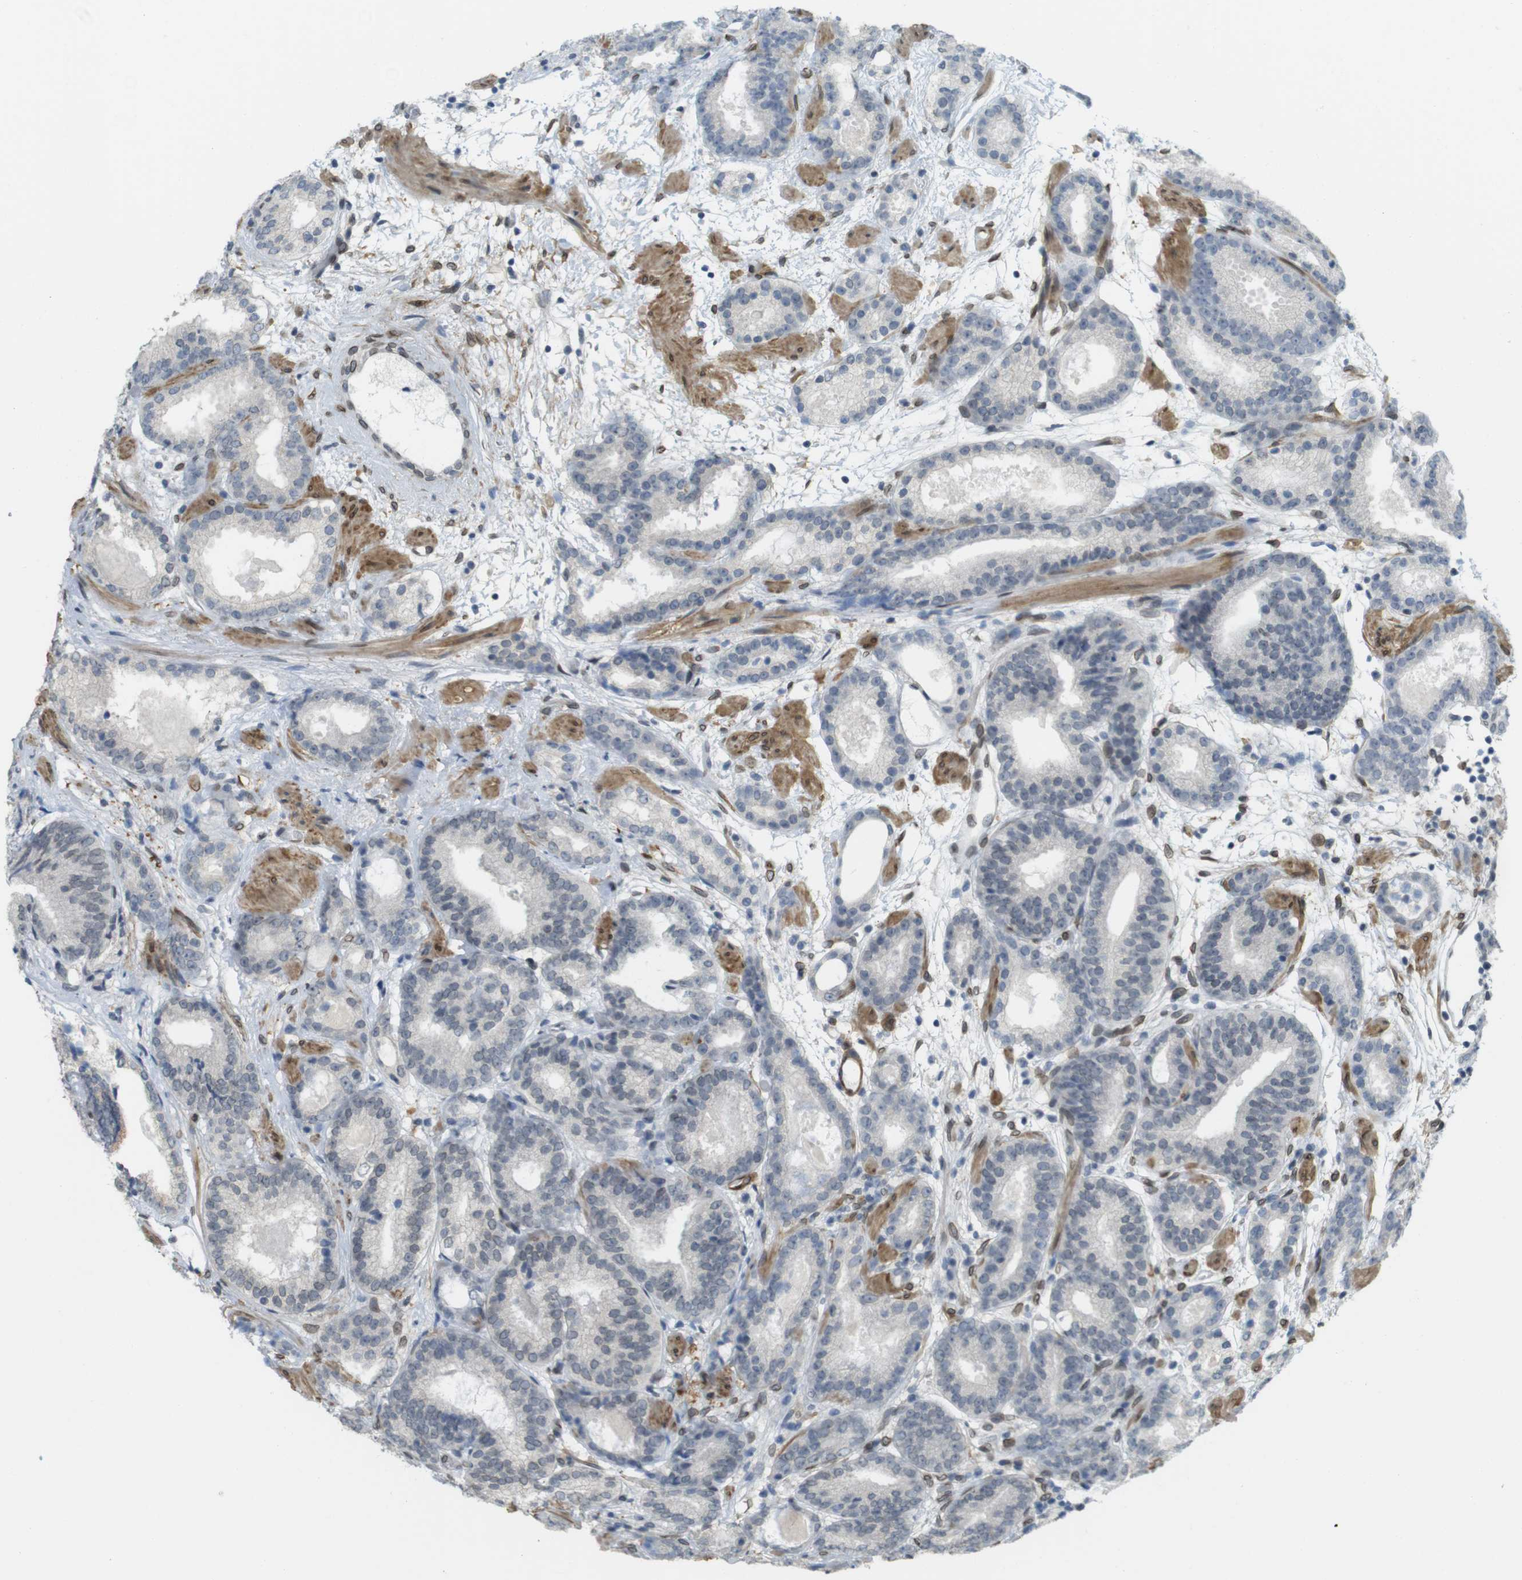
{"staining": {"intensity": "negative", "quantity": "none", "location": "none"}, "tissue": "prostate cancer", "cell_type": "Tumor cells", "image_type": "cancer", "snomed": [{"axis": "morphology", "description": "Adenocarcinoma, Low grade"}, {"axis": "topography", "description": "Prostate"}], "caption": "The image exhibits no staining of tumor cells in prostate cancer (adenocarcinoma (low-grade)).", "gene": "ARL6IP6", "patient": {"sex": "male", "age": 69}}